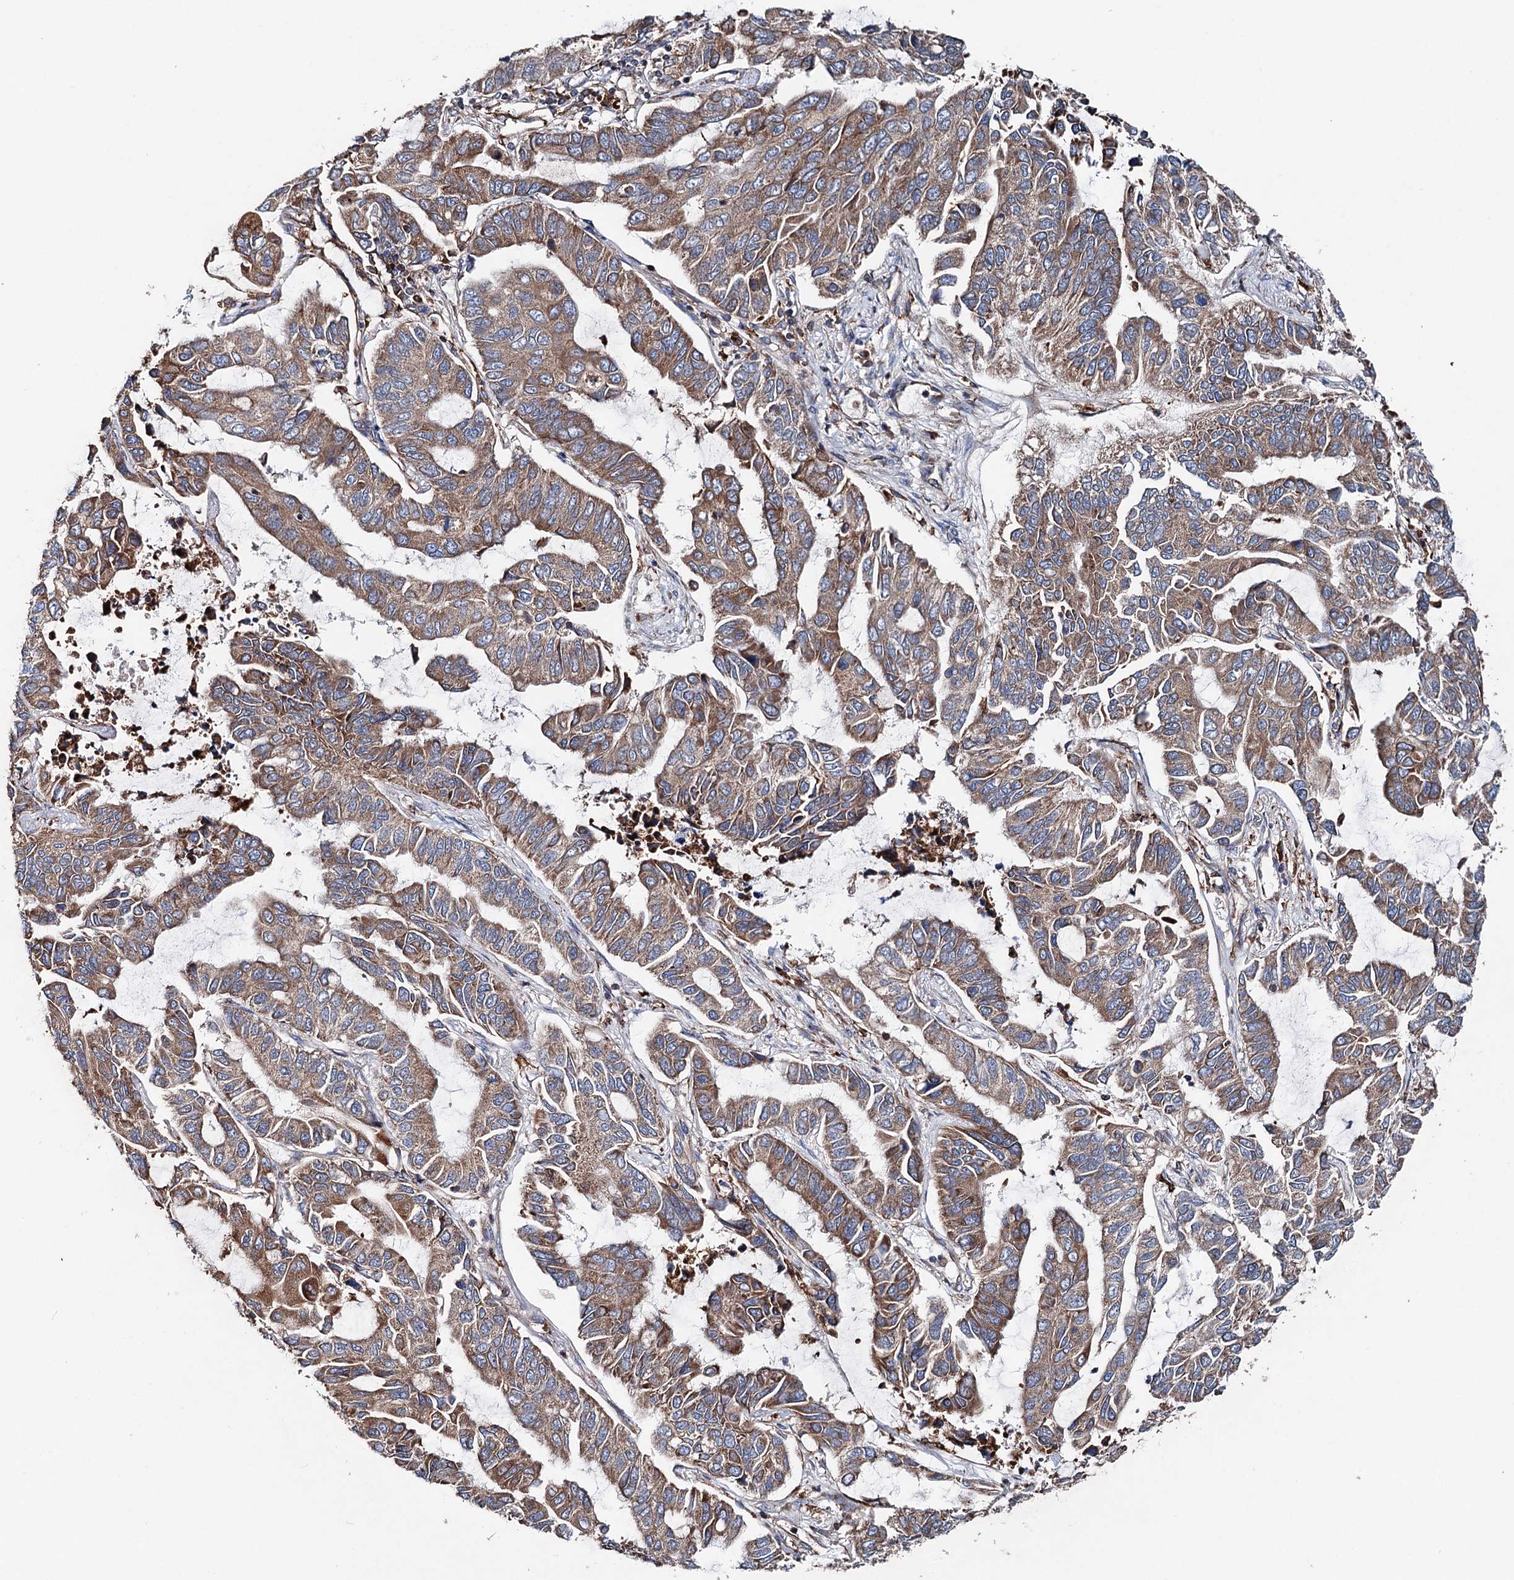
{"staining": {"intensity": "strong", "quantity": "25%-75%", "location": "cytoplasmic/membranous"}, "tissue": "lung cancer", "cell_type": "Tumor cells", "image_type": "cancer", "snomed": [{"axis": "morphology", "description": "Adenocarcinoma, NOS"}, {"axis": "topography", "description": "Lung"}], "caption": "The histopathology image demonstrates a brown stain indicating the presence of a protein in the cytoplasmic/membranous of tumor cells in lung cancer.", "gene": "ERP29", "patient": {"sex": "male", "age": 64}}